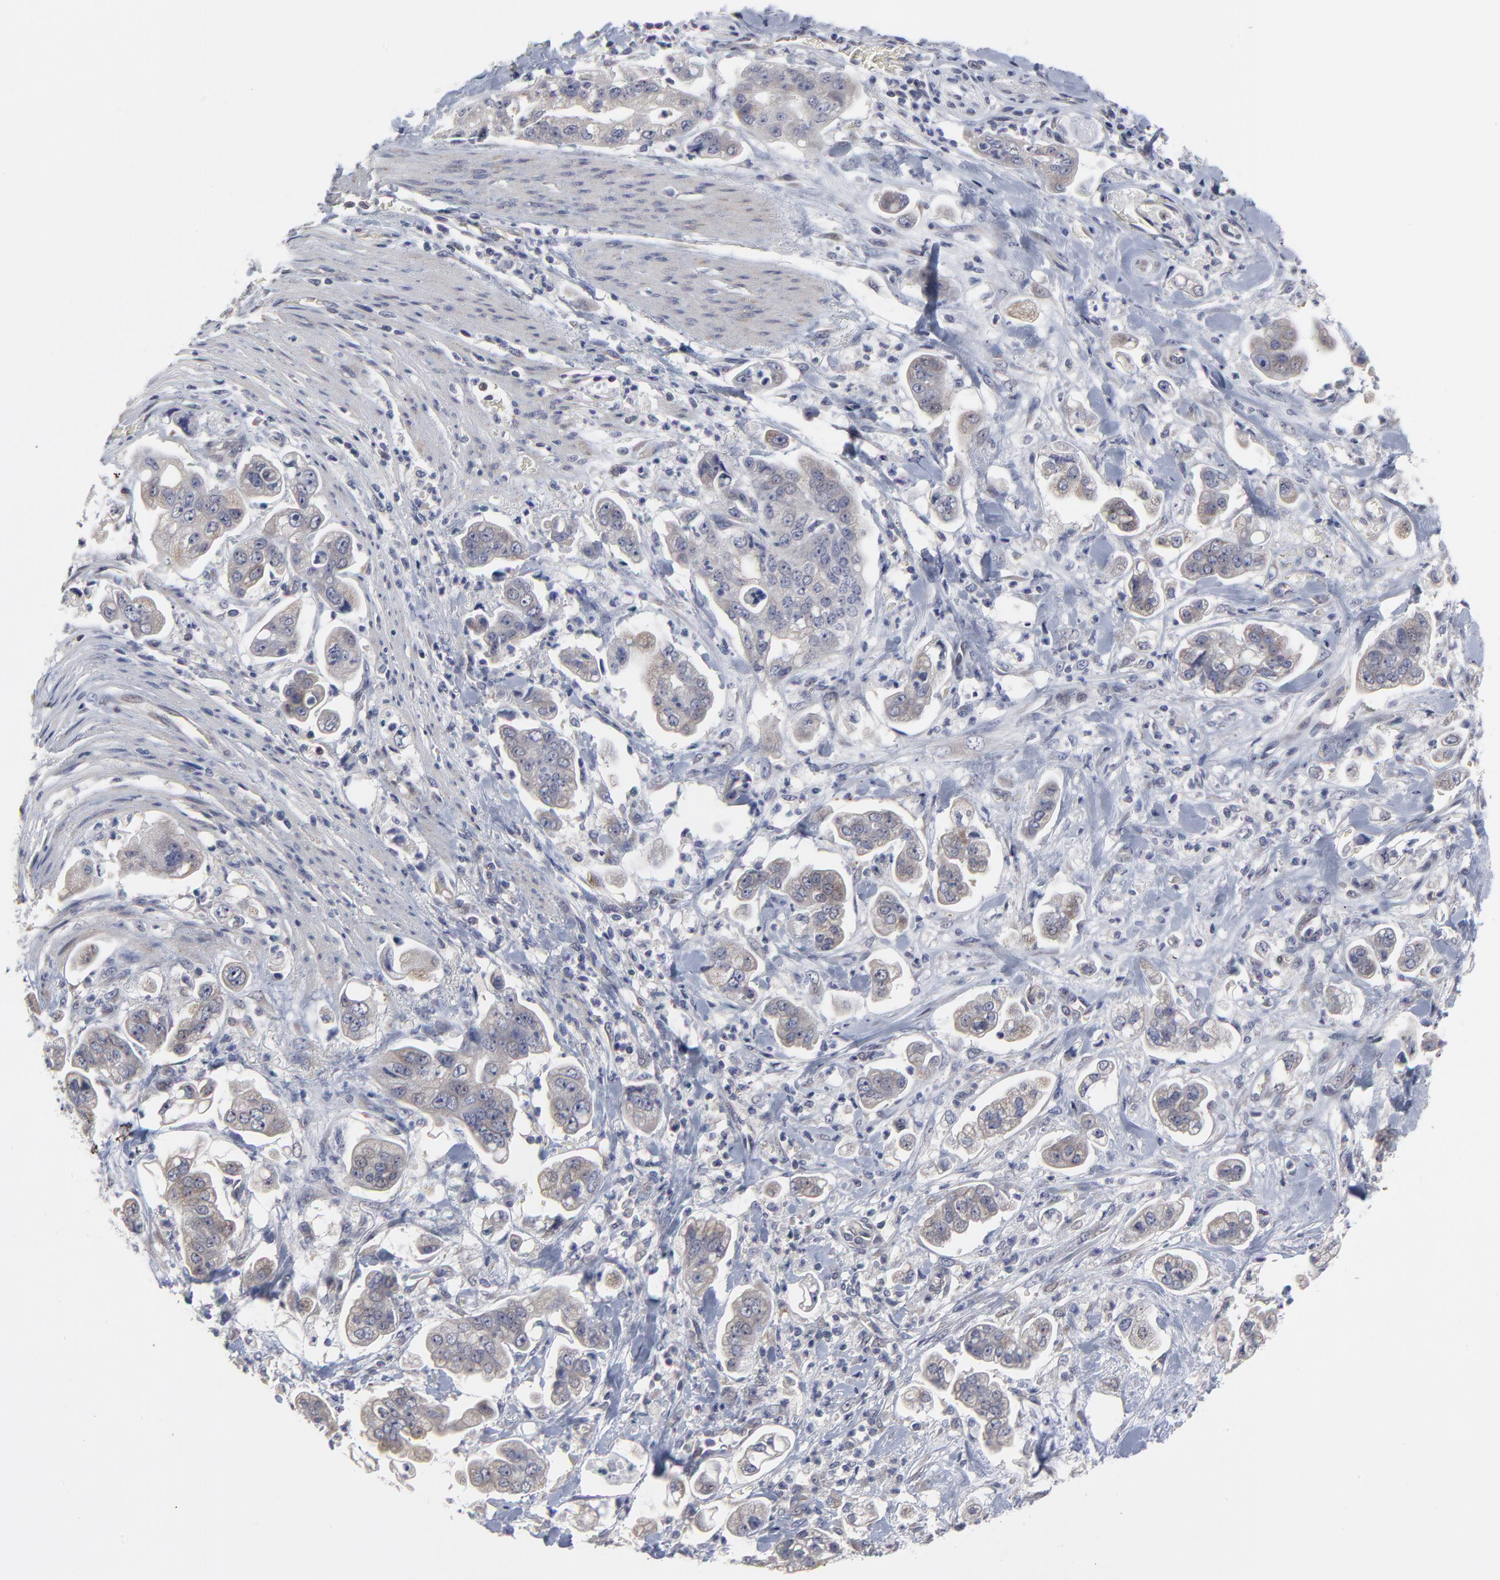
{"staining": {"intensity": "negative", "quantity": "none", "location": "none"}, "tissue": "stomach cancer", "cell_type": "Tumor cells", "image_type": "cancer", "snomed": [{"axis": "morphology", "description": "Adenocarcinoma, NOS"}, {"axis": "topography", "description": "Stomach"}], "caption": "IHC image of stomach cancer (adenocarcinoma) stained for a protein (brown), which demonstrates no positivity in tumor cells. The staining was performed using DAB (3,3'-diaminobenzidine) to visualize the protein expression in brown, while the nuclei were stained in blue with hematoxylin (Magnification: 20x).", "gene": "MAGEA10", "patient": {"sex": "male", "age": 62}}